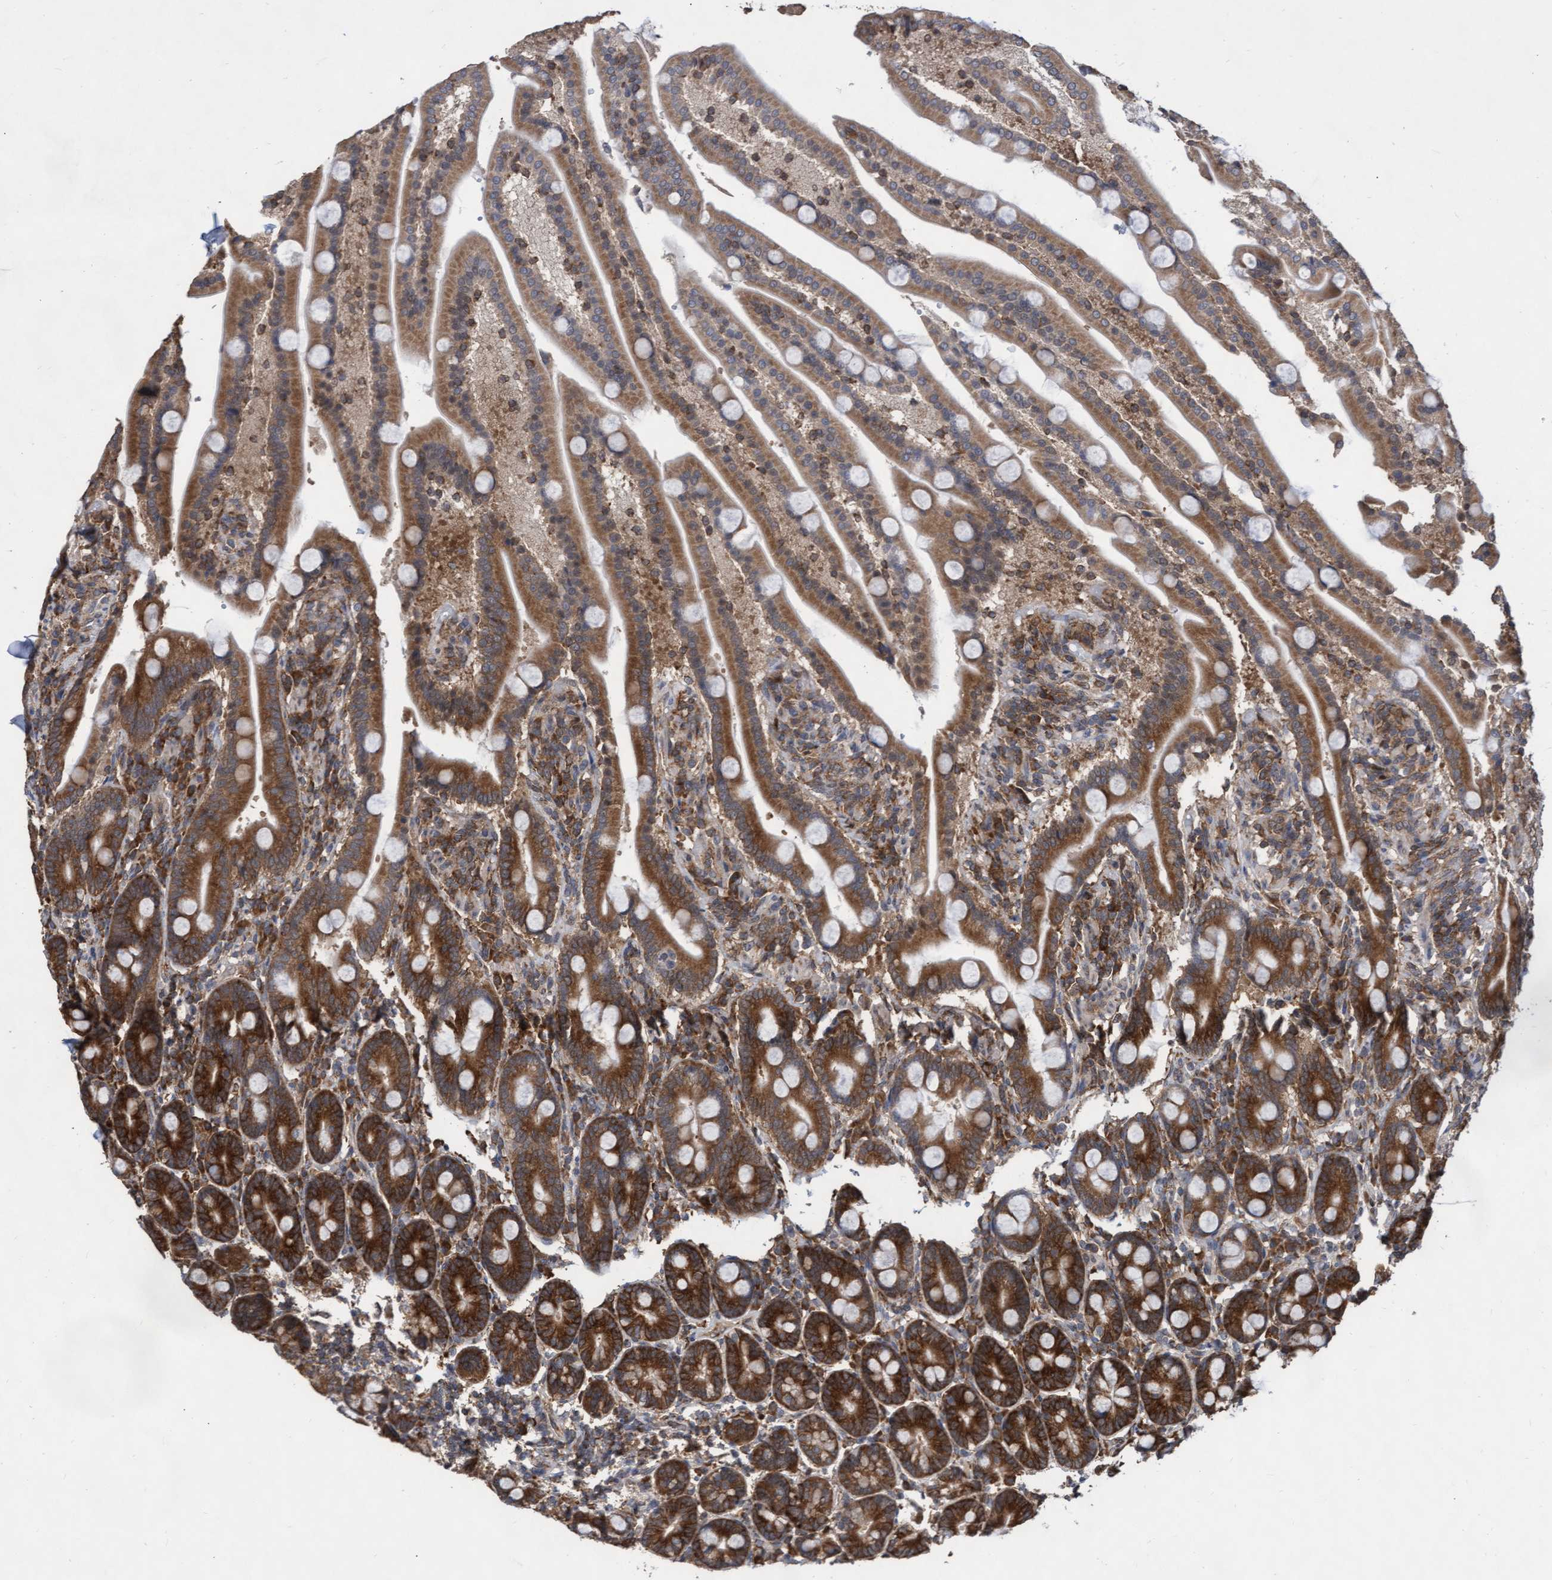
{"staining": {"intensity": "strong", "quantity": ">75%", "location": "cytoplasmic/membranous"}, "tissue": "duodenum", "cell_type": "Glandular cells", "image_type": "normal", "snomed": [{"axis": "morphology", "description": "Normal tissue, NOS"}, {"axis": "topography", "description": "Duodenum"}], "caption": "Approximately >75% of glandular cells in normal human duodenum demonstrate strong cytoplasmic/membranous protein positivity as visualized by brown immunohistochemical staining.", "gene": "ABCF2", "patient": {"sex": "male", "age": 54}}